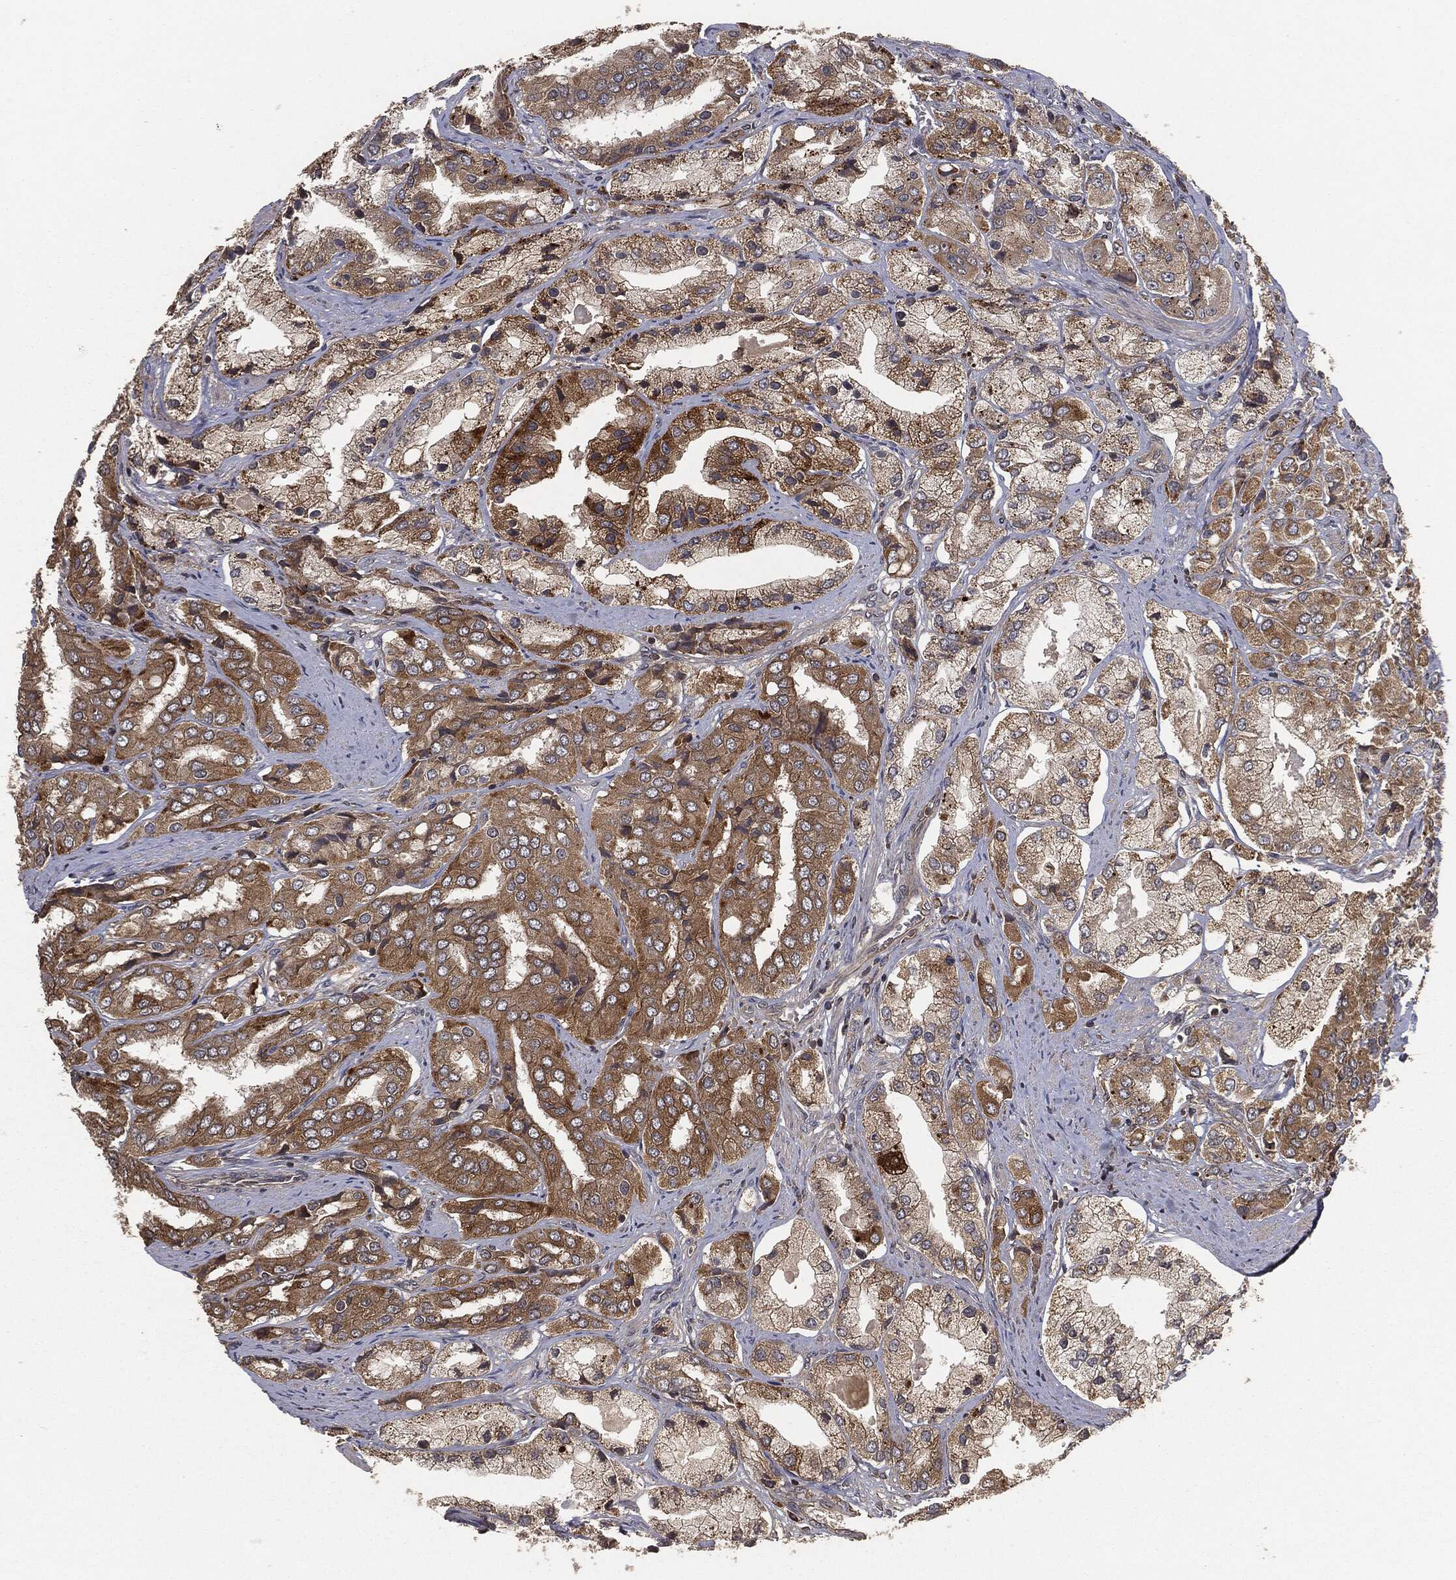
{"staining": {"intensity": "strong", "quantity": "25%-75%", "location": "cytoplasmic/membranous"}, "tissue": "prostate cancer", "cell_type": "Tumor cells", "image_type": "cancer", "snomed": [{"axis": "morphology", "description": "Adenocarcinoma, Low grade"}, {"axis": "topography", "description": "Prostate"}], "caption": "A micrograph of human prostate cancer stained for a protein displays strong cytoplasmic/membranous brown staining in tumor cells.", "gene": "ERBIN", "patient": {"sex": "male", "age": 69}}